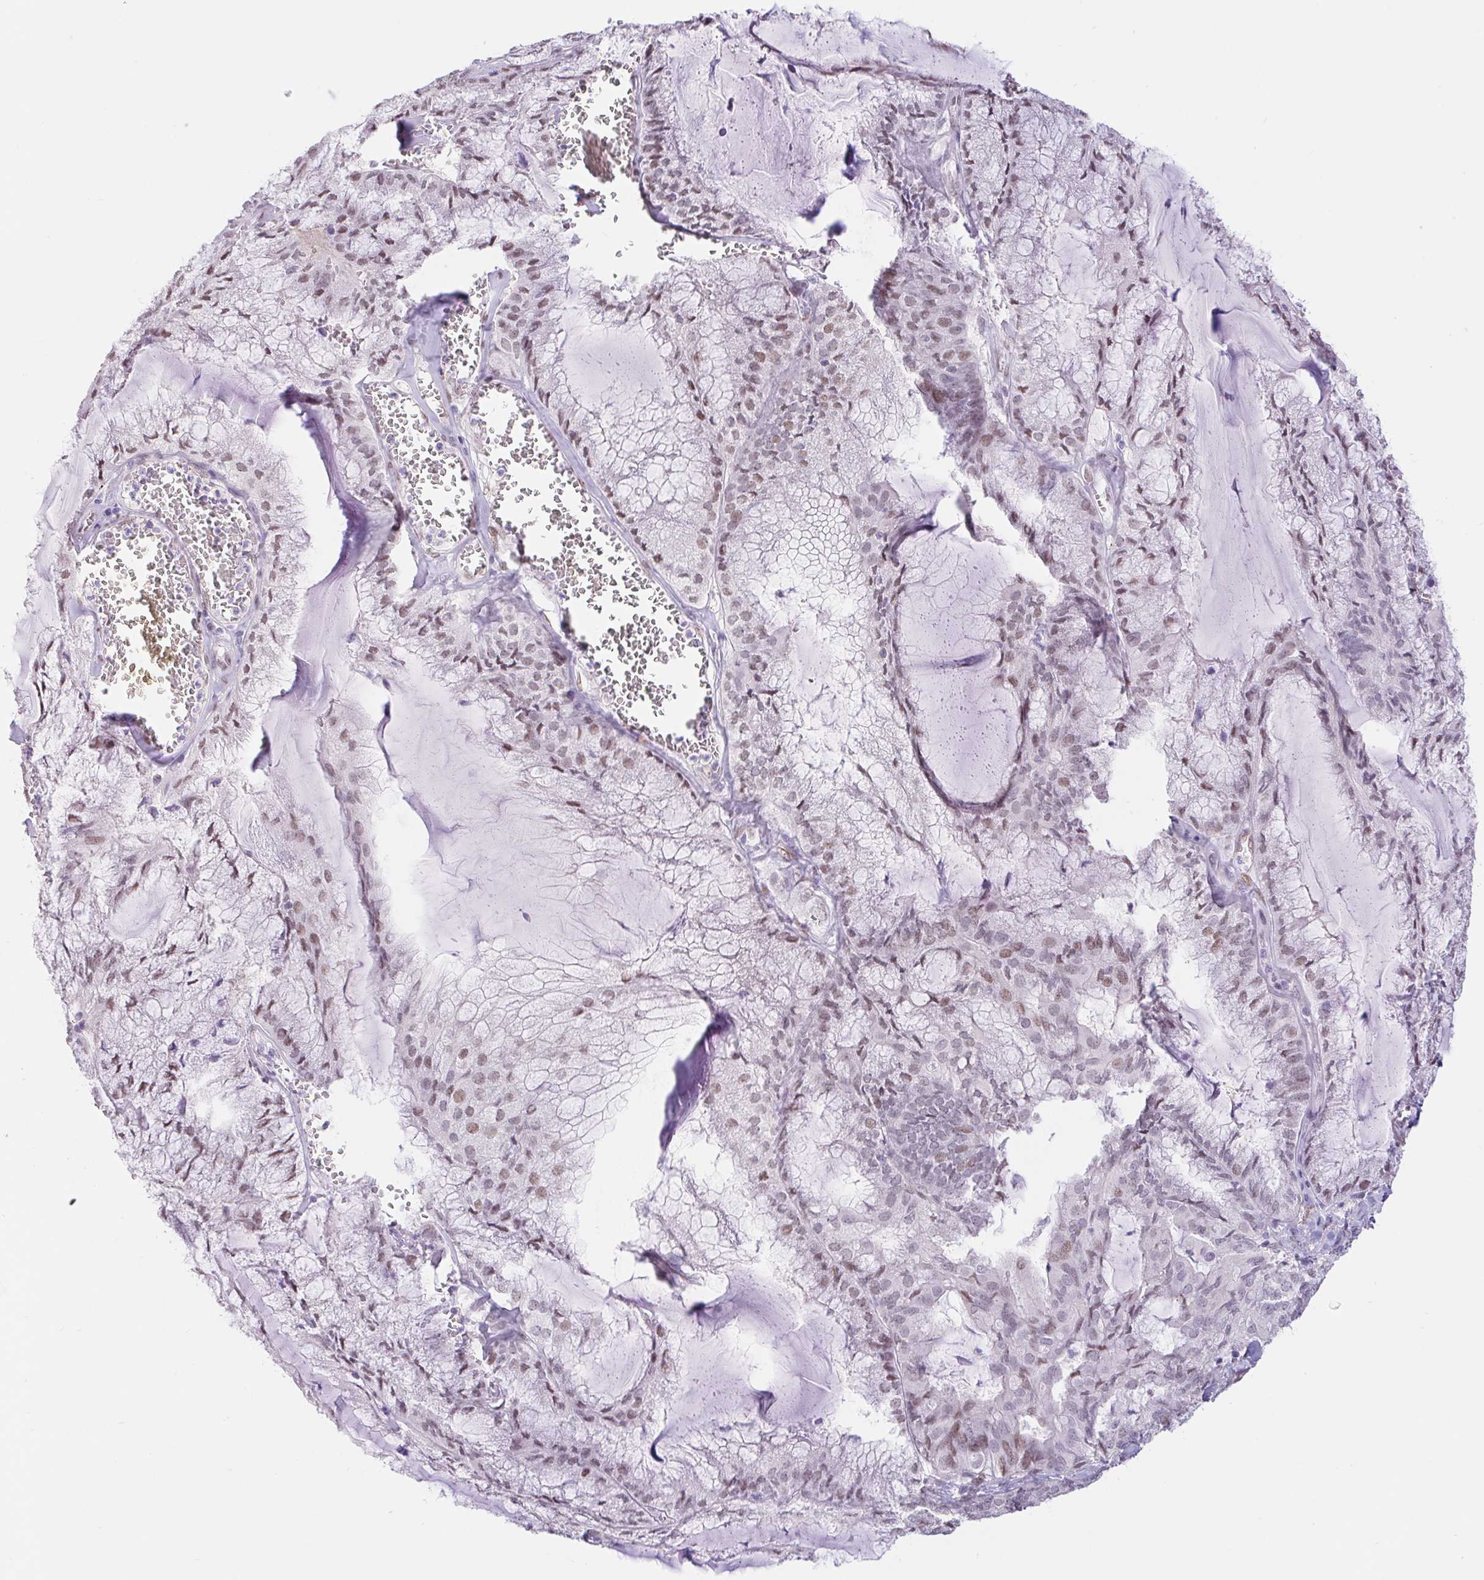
{"staining": {"intensity": "weak", "quantity": "25%-75%", "location": "nuclear"}, "tissue": "endometrial cancer", "cell_type": "Tumor cells", "image_type": "cancer", "snomed": [{"axis": "morphology", "description": "Carcinoma, NOS"}, {"axis": "topography", "description": "Endometrium"}], "caption": "Approximately 25%-75% of tumor cells in human carcinoma (endometrial) reveal weak nuclear protein positivity as visualized by brown immunohistochemical staining.", "gene": "CAND1", "patient": {"sex": "female", "age": 62}}